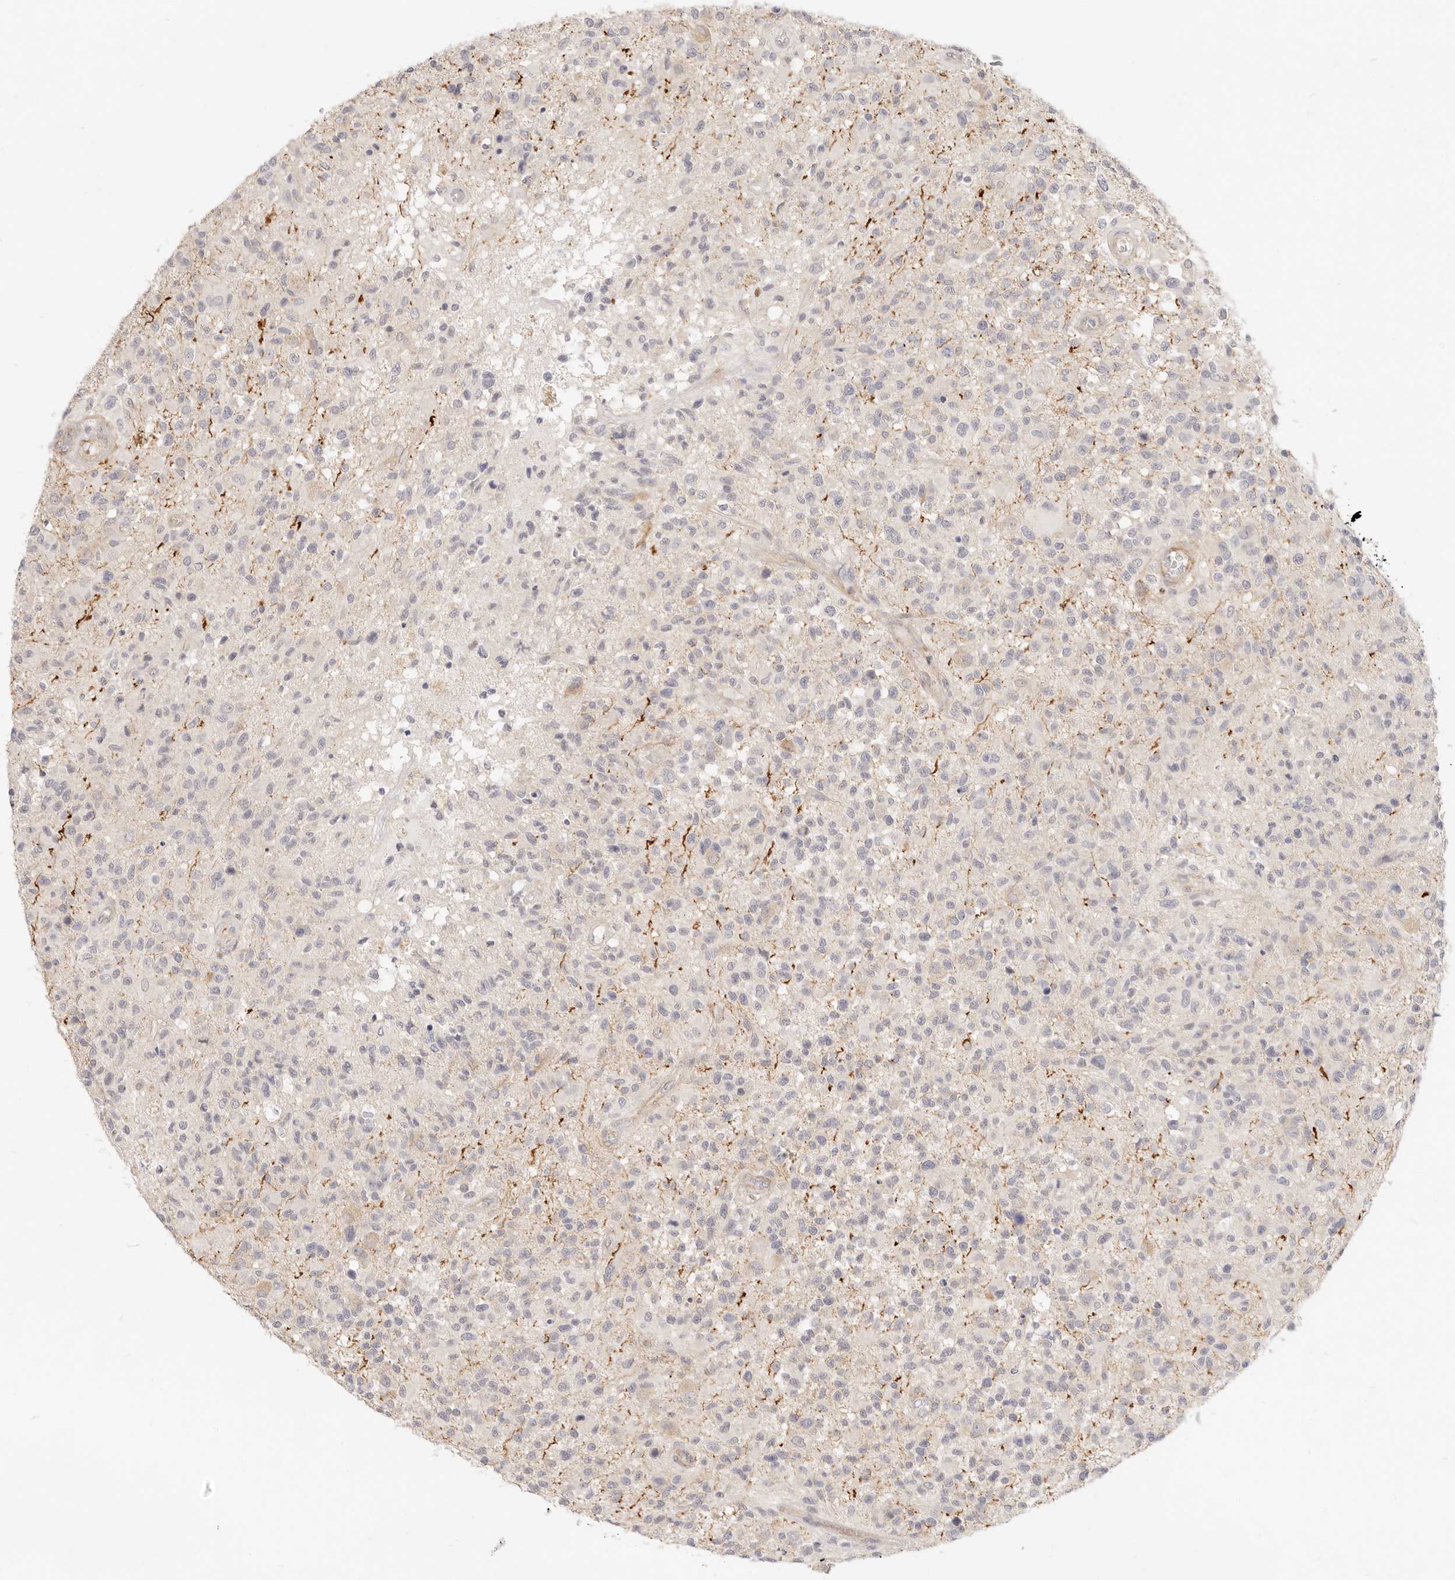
{"staining": {"intensity": "negative", "quantity": "none", "location": "none"}, "tissue": "glioma", "cell_type": "Tumor cells", "image_type": "cancer", "snomed": [{"axis": "morphology", "description": "Glioma, malignant, High grade"}, {"axis": "morphology", "description": "Glioblastoma, NOS"}, {"axis": "topography", "description": "Brain"}], "caption": "Human glioma stained for a protein using immunohistochemistry (IHC) demonstrates no positivity in tumor cells.", "gene": "UBXN10", "patient": {"sex": "male", "age": 60}}